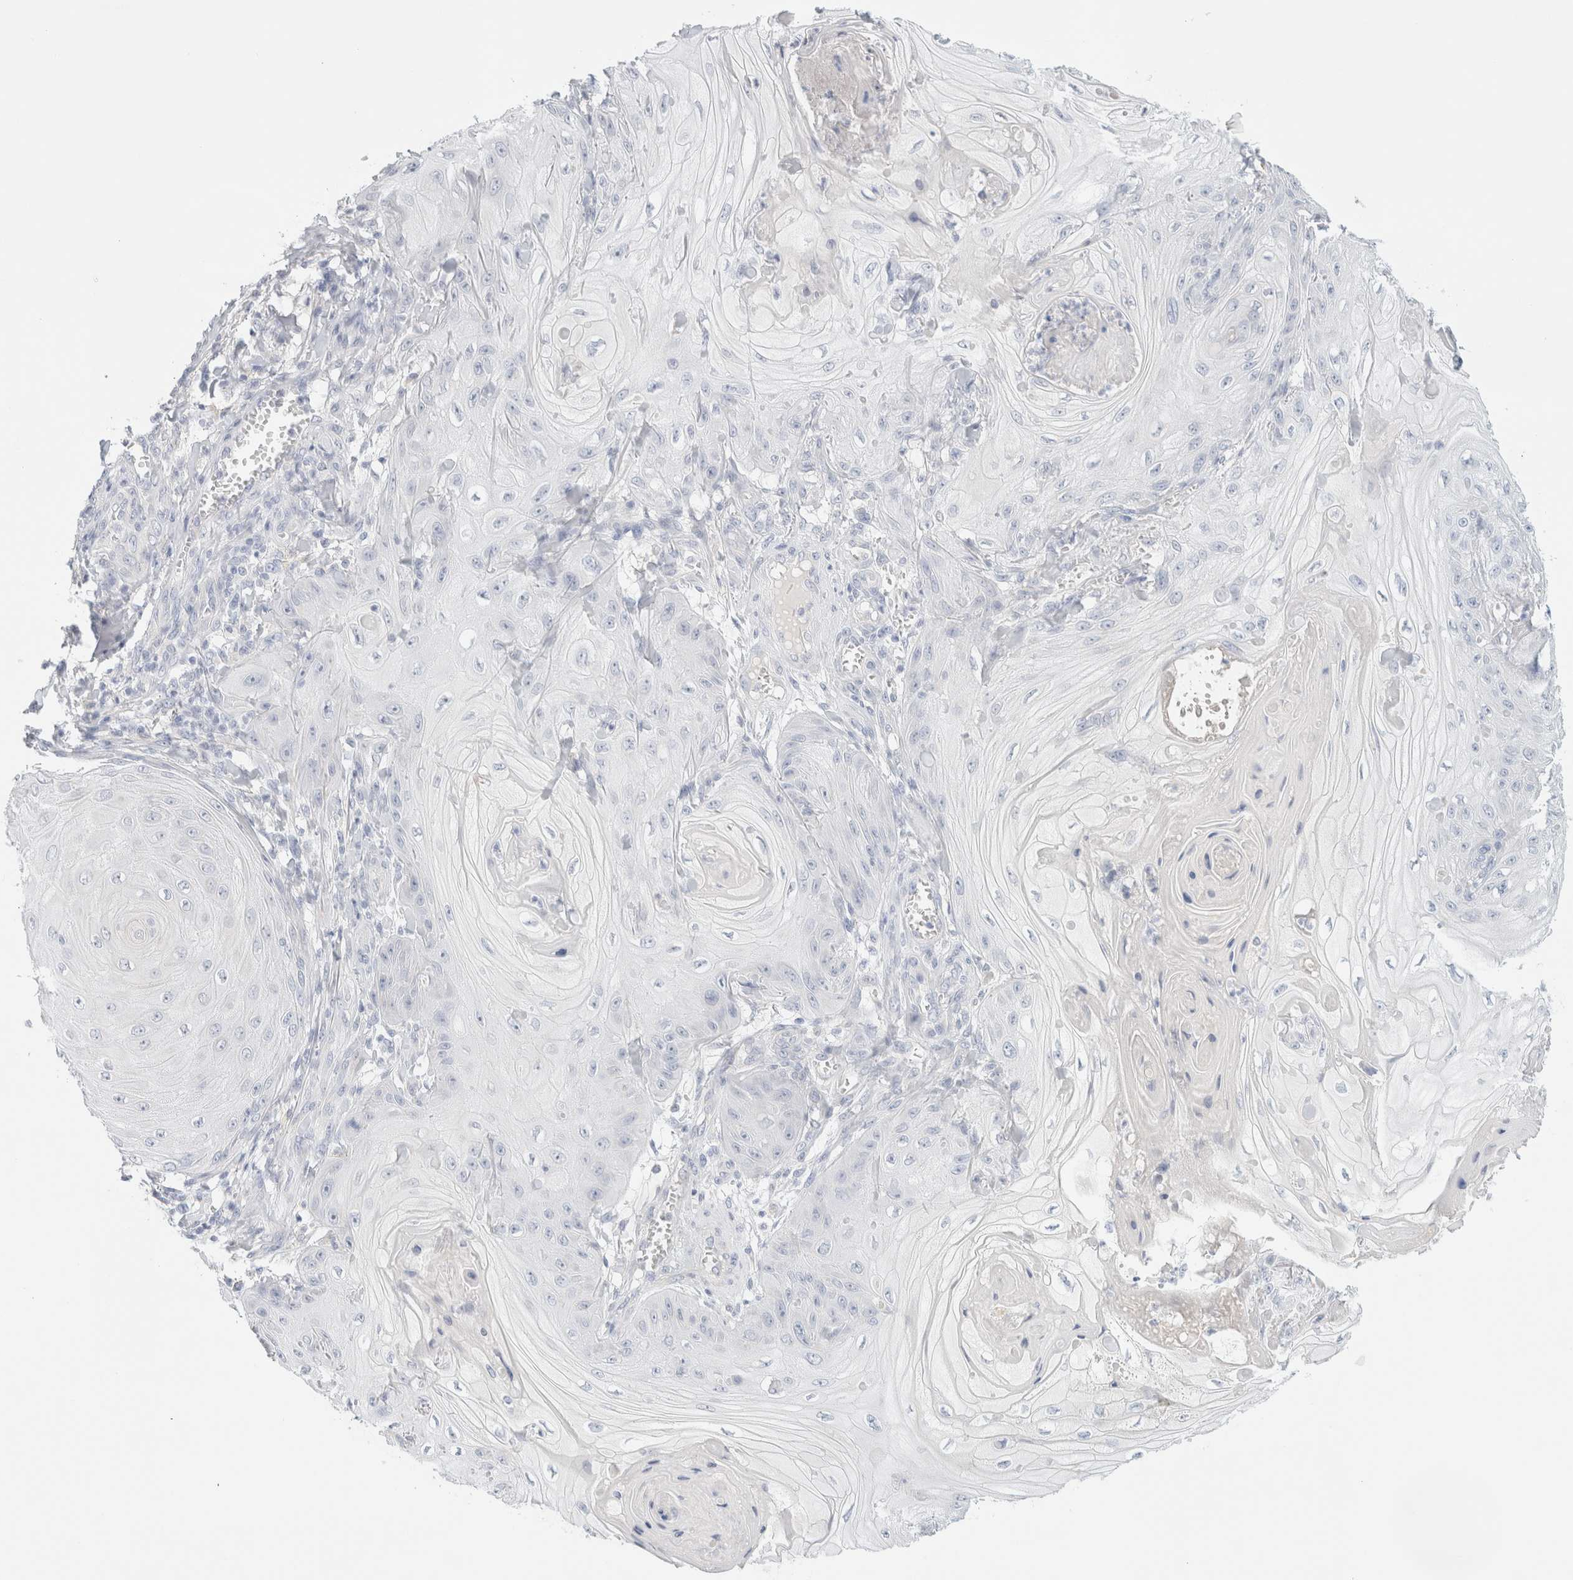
{"staining": {"intensity": "negative", "quantity": "none", "location": "none"}, "tissue": "skin cancer", "cell_type": "Tumor cells", "image_type": "cancer", "snomed": [{"axis": "morphology", "description": "Squamous cell carcinoma, NOS"}, {"axis": "topography", "description": "Skin"}], "caption": "Skin squamous cell carcinoma stained for a protein using IHC demonstrates no positivity tumor cells.", "gene": "HEXD", "patient": {"sex": "male", "age": 74}}